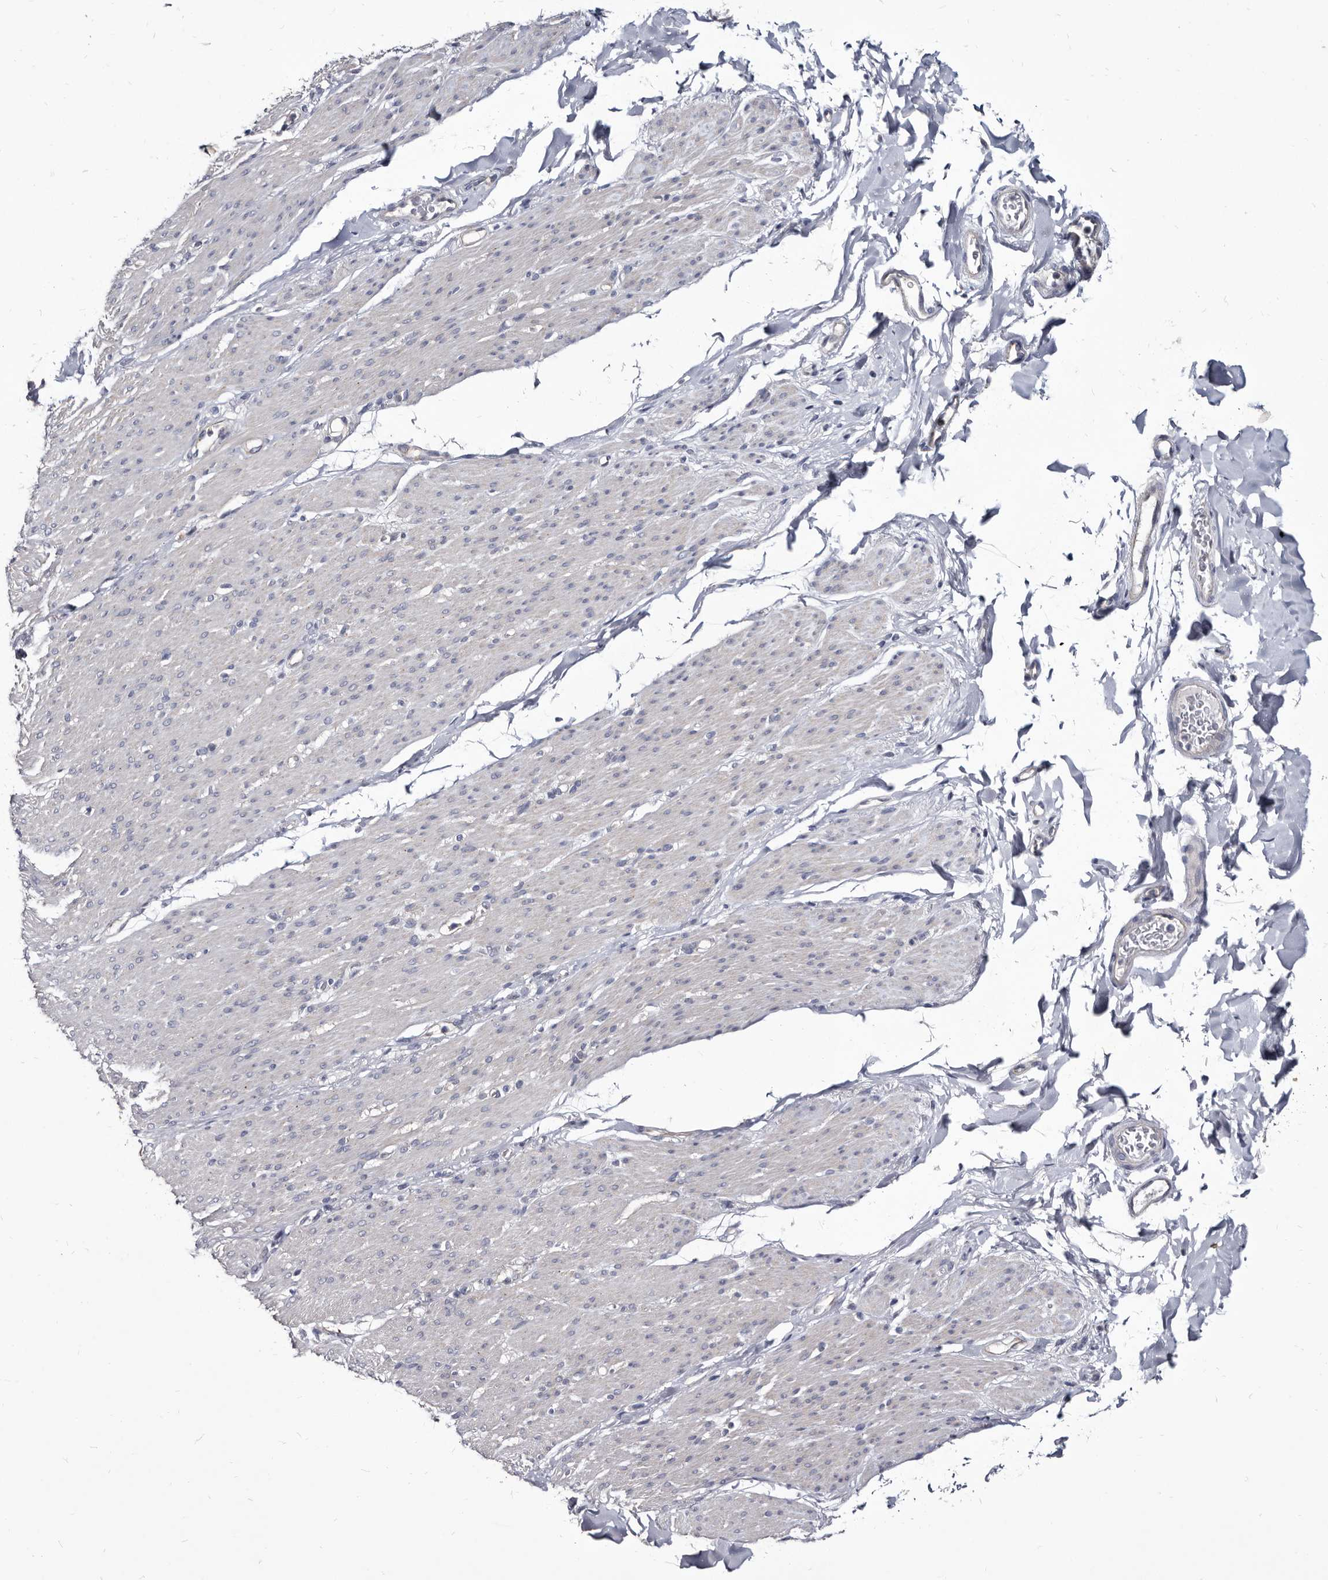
{"staining": {"intensity": "negative", "quantity": "none", "location": "none"}, "tissue": "smooth muscle", "cell_type": "Smooth muscle cells", "image_type": "normal", "snomed": [{"axis": "morphology", "description": "Normal tissue, NOS"}, {"axis": "topography", "description": "Colon"}, {"axis": "topography", "description": "Peripheral nerve tissue"}], "caption": "IHC histopathology image of benign smooth muscle stained for a protein (brown), which exhibits no staining in smooth muscle cells. Brightfield microscopy of immunohistochemistry (IHC) stained with DAB (brown) and hematoxylin (blue), captured at high magnification.", "gene": "ABCF2", "patient": {"sex": "female", "age": 61}}